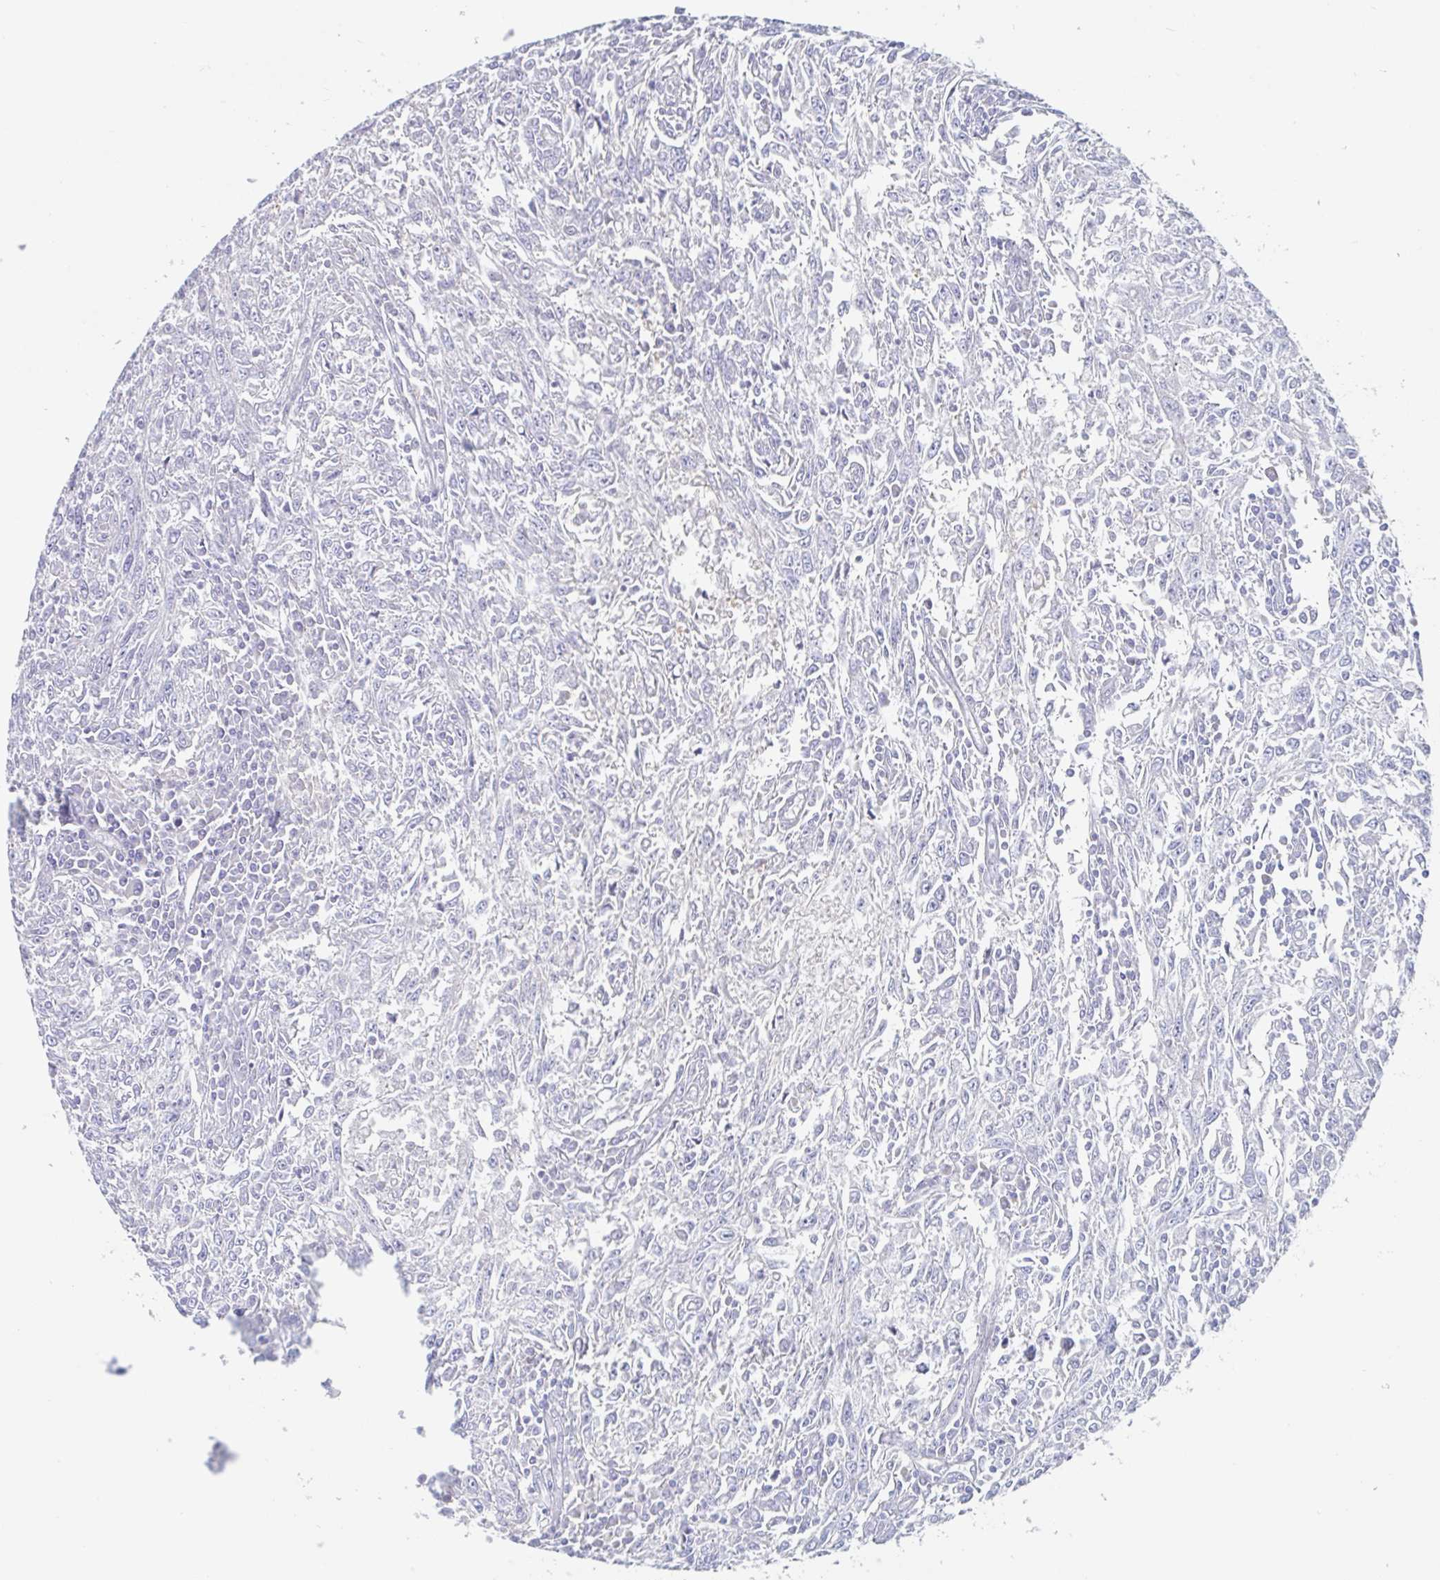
{"staining": {"intensity": "negative", "quantity": "none", "location": "none"}, "tissue": "breast cancer", "cell_type": "Tumor cells", "image_type": "cancer", "snomed": [{"axis": "morphology", "description": "Duct carcinoma"}, {"axis": "topography", "description": "Breast"}], "caption": "Breast invasive ductal carcinoma was stained to show a protein in brown. There is no significant expression in tumor cells.", "gene": "DPEP3", "patient": {"sex": "female", "age": 50}}